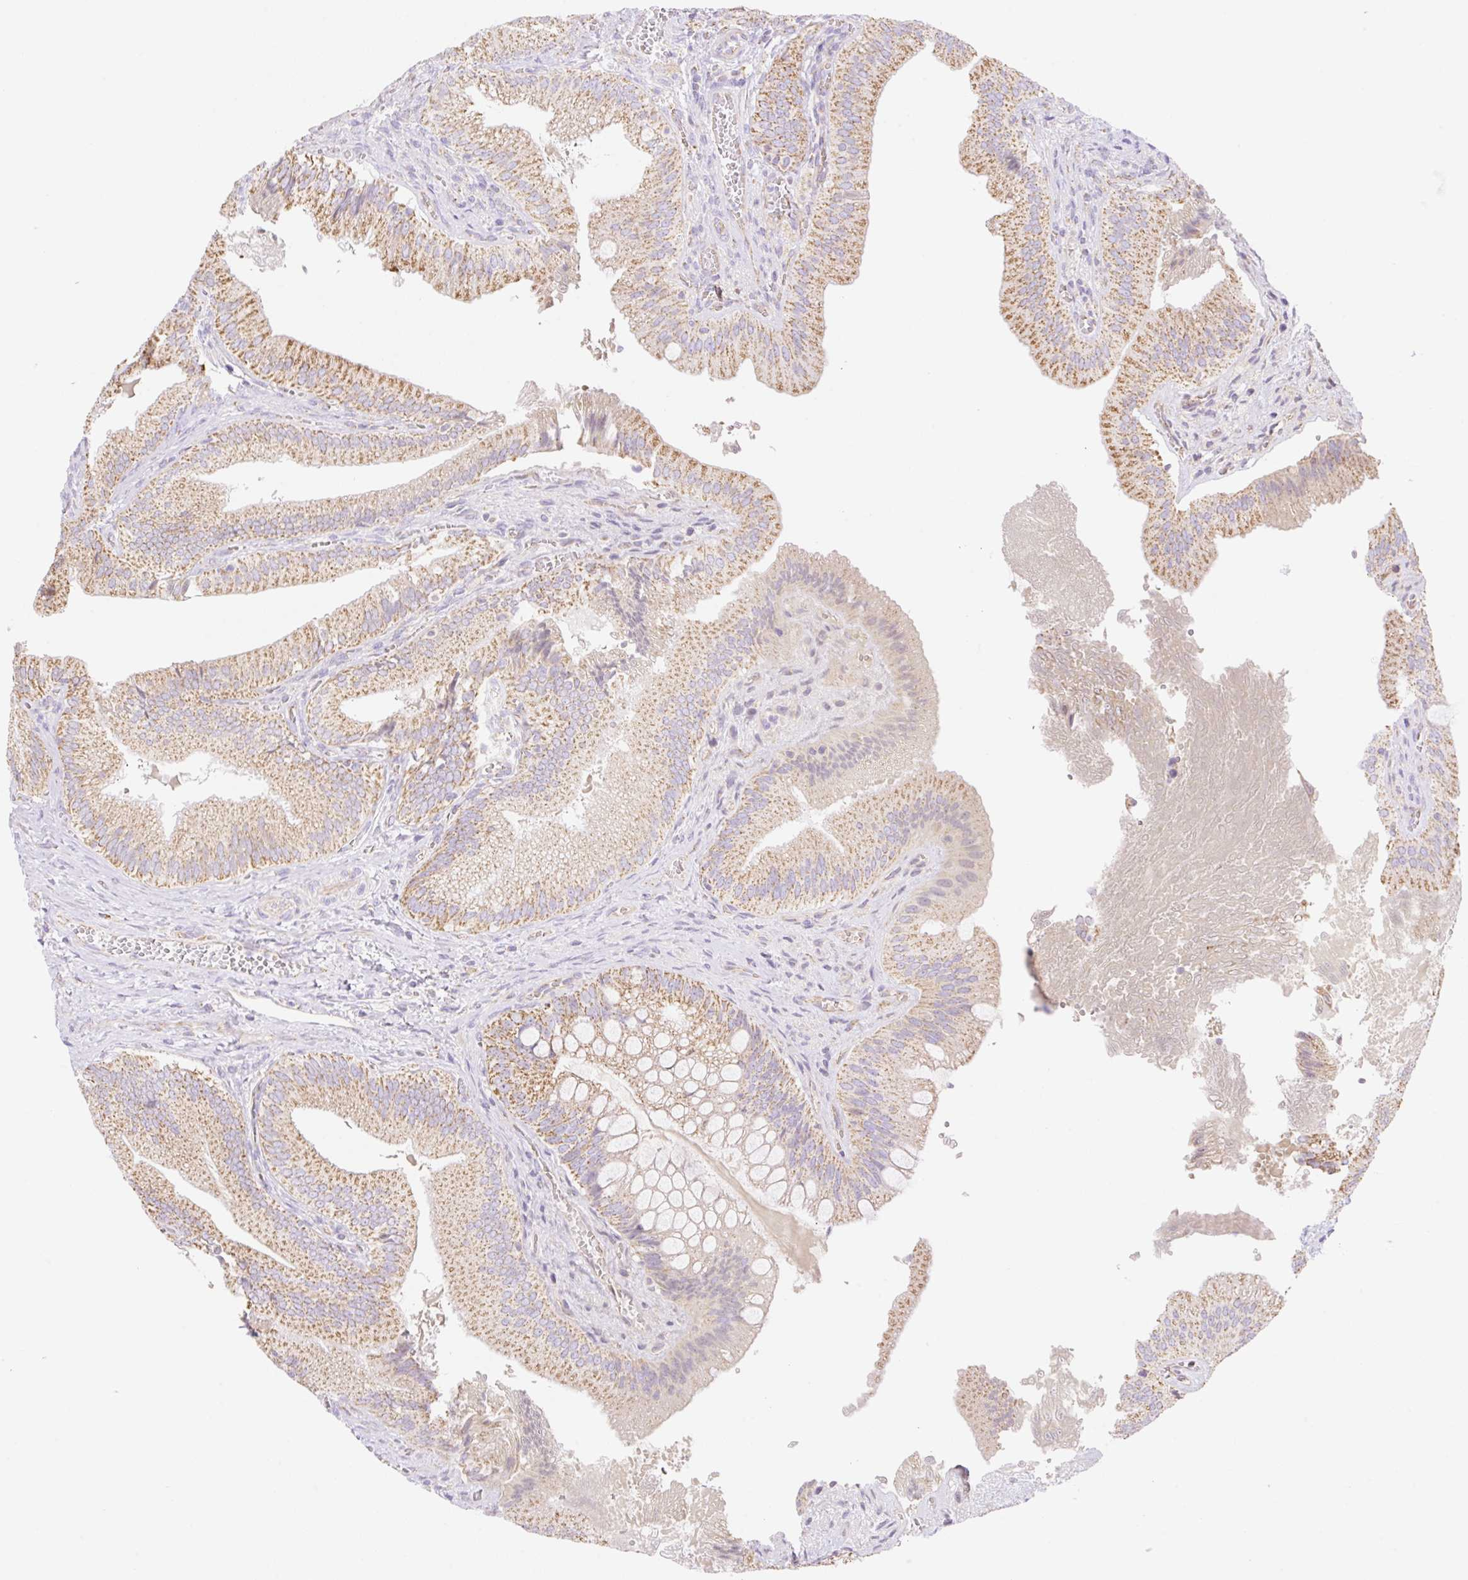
{"staining": {"intensity": "moderate", "quantity": ">75%", "location": "cytoplasmic/membranous"}, "tissue": "gallbladder", "cell_type": "Glandular cells", "image_type": "normal", "snomed": [{"axis": "morphology", "description": "Normal tissue, NOS"}, {"axis": "topography", "description": "Gallbladder"}], "caption": "Immunohistochemistry (IHC) (DAB (3,3'-diaminobenzidine)) staining of benign human gallbladder demonstrates moderate cytoplasmic/membranous protein positivity in about >75% of glandular cells.", "gene": "ESAM", "patient": {"sex": "male", "age": 17}}